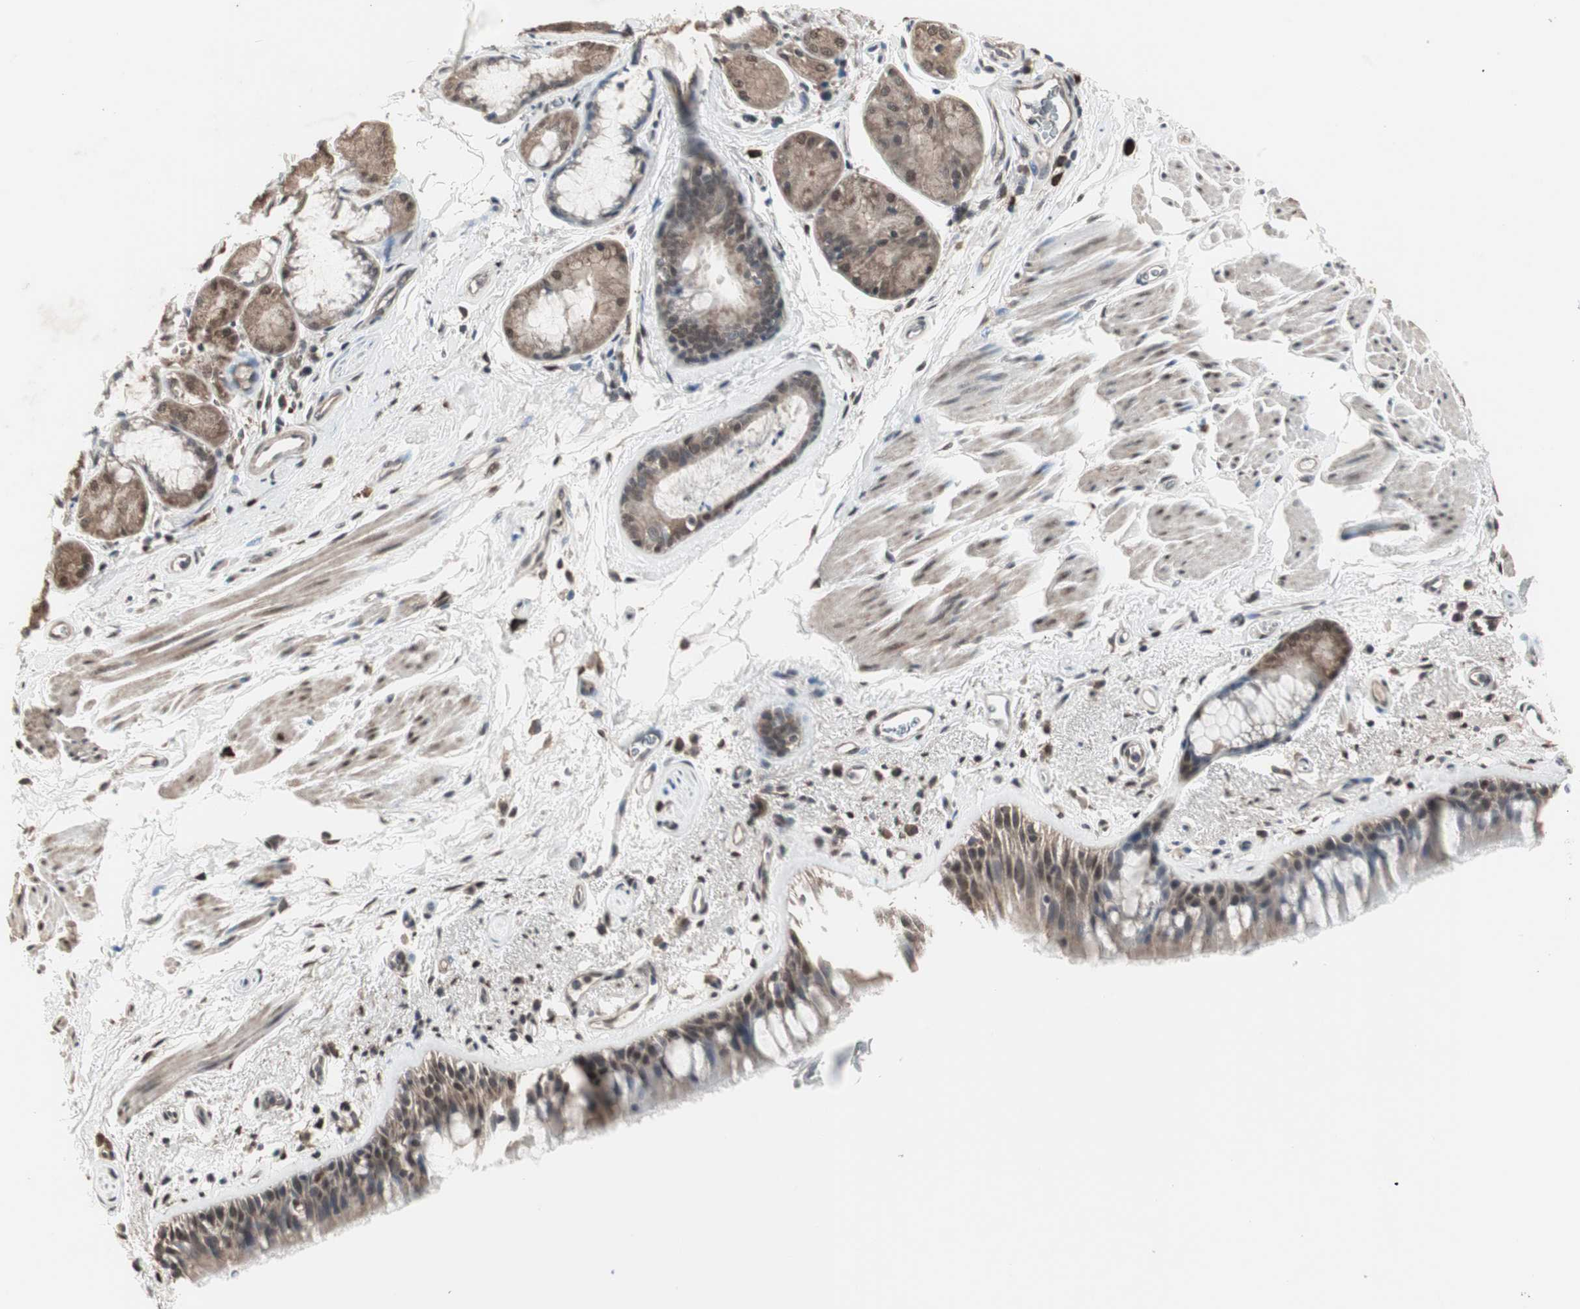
{"staining": {"intensity": "weak", "quantity": ">75%", "location": "cytoplasmic/membranous,nuclear"}, "tissue": "bronchus", "cell_type": "Respiratory epithelial cells", "image_type": "normal", "snomed": [{"axis": "morphology", "description": "Normal tissue, NOS"}, {"axis": "morphology", "description": "Adenocarcinoma, NOS"}, {"axis": "topography", "description": "Bronchus"}, {"axis": "topography", "description": "Lung"}], "caption": "Bronchus stained for a protein (brown) shows weak cytoplasmic/membranous,nuclear positive expression in approximately >75% of respiratory epithelial cells.", "gene": "ZHX2", "patient": {"sex": "female", "age": 54}}